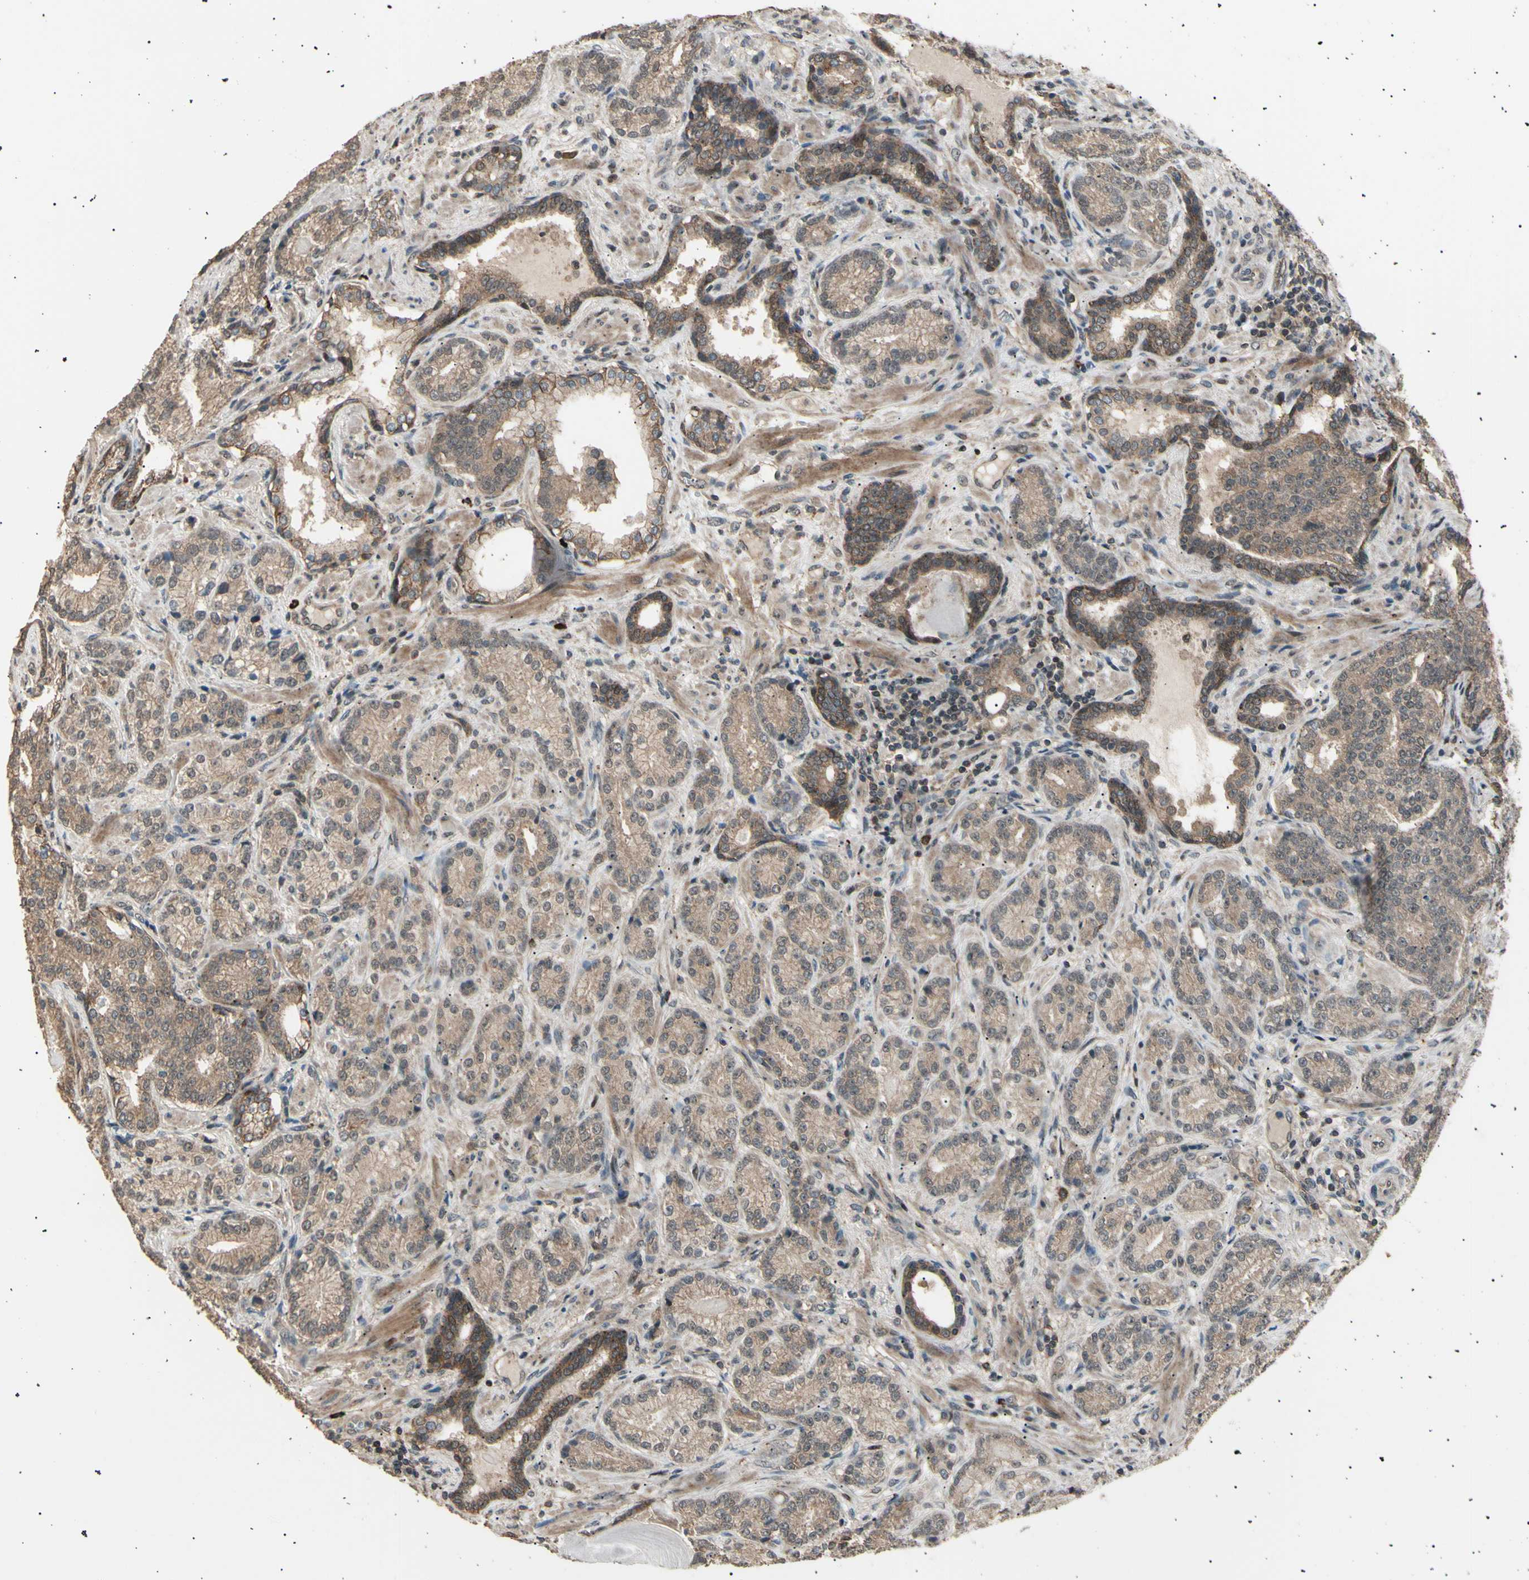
{"staining": {"intensity": "weak", "quantity": ">75%", "location": "cytoplasmic/membranous"}, "tissue": "prostate cancer", "cell_type": "Tumor cells", "image_type": "cancer", "snomed": [{"axis": "morphology", "description": "Adenocarcinoma, High grade"}, {"axis": "topography", "description": "Prostate"}], "caption": "High-power microscopy captured an immunohistochemistry photomicrograph of prostate high-grade adenocarcinoma, revealing weak cytoplasmic/membranous expression in about >75% of tumor cells. (IHC, brightfield microscopy, high magnification).", "gene": "NUAK2", "patient": {"sex": "male", "age": 61}}